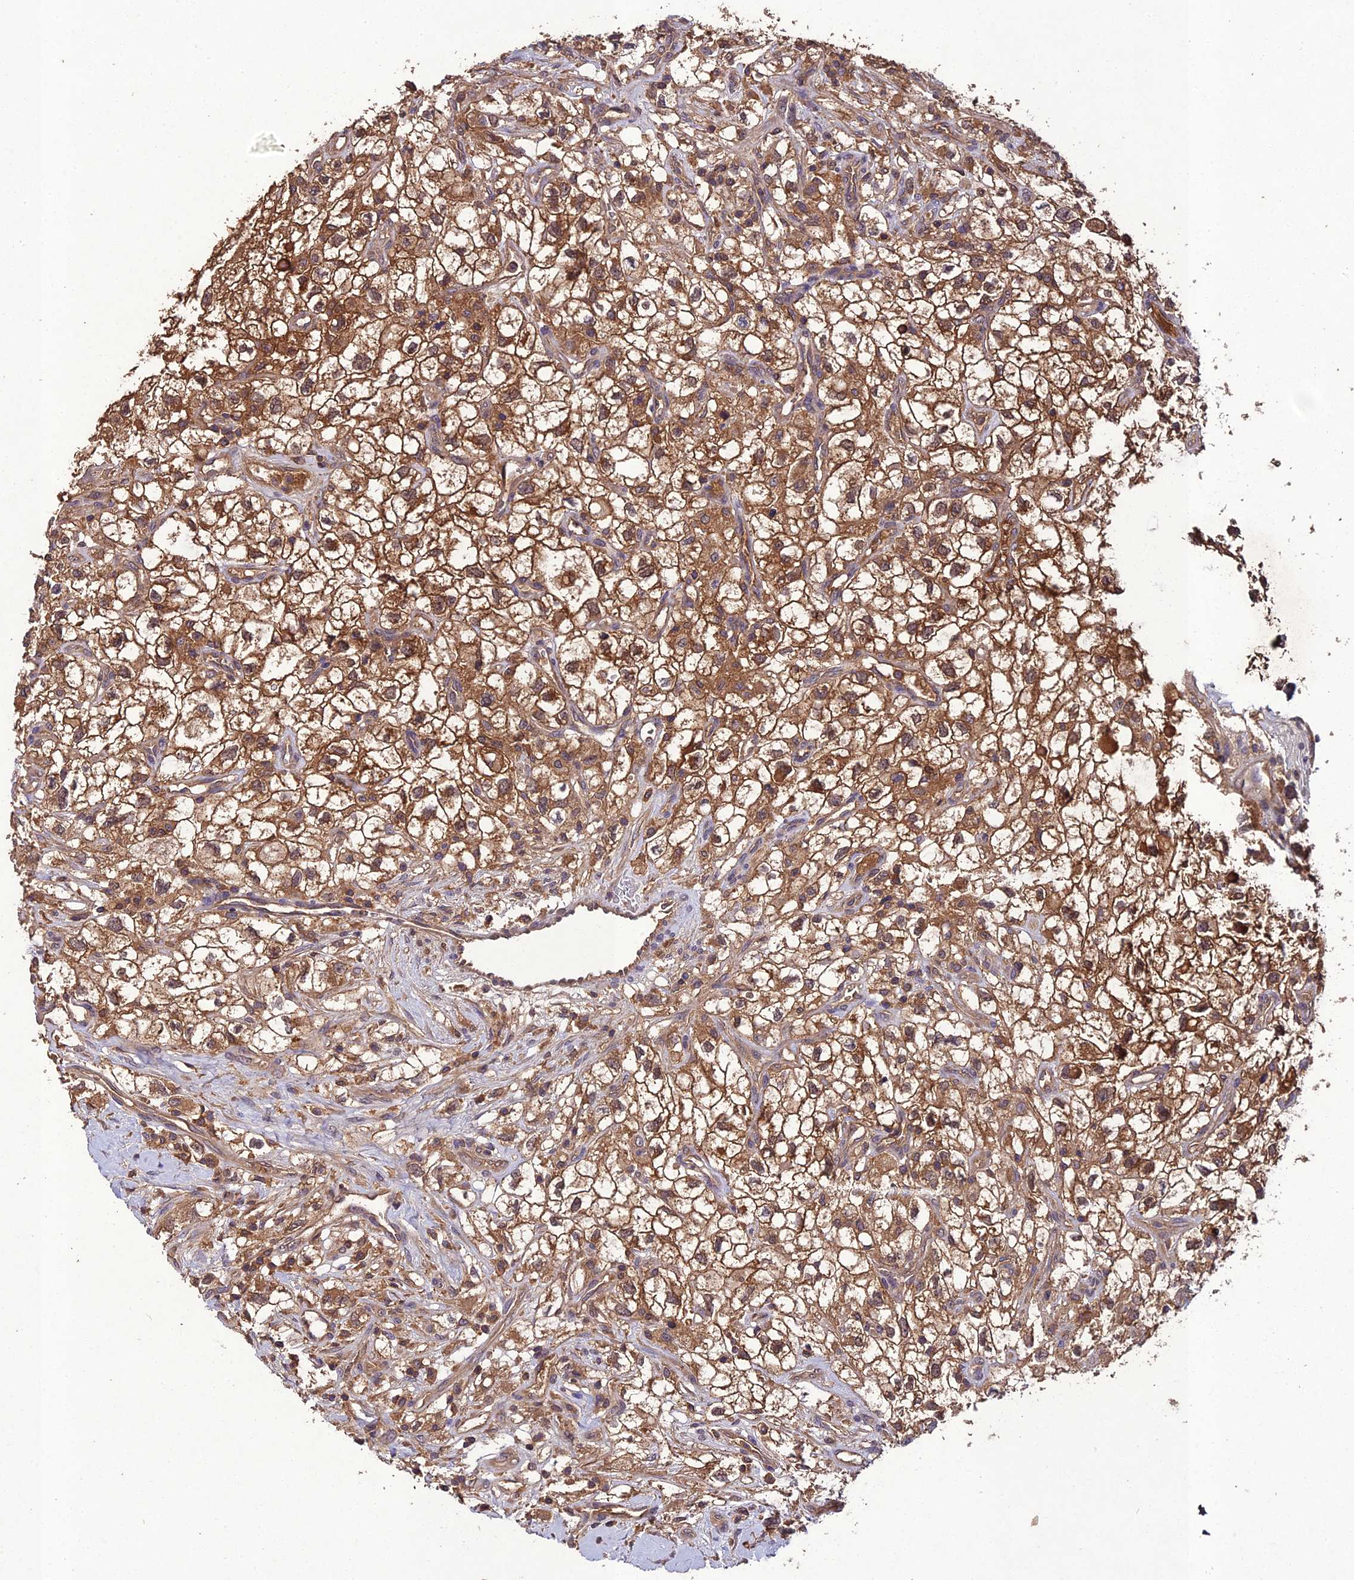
{"staining": {"intensity": "moderate", "quantity": ">75%", "location": "cytoplasmic/membranous"}, "tissue": "renal cancer", "cell_type": "Tumor cells", "image_type": "cancer", "snomed": [{"axis": "morphology", "description": "Adenocarcinoma, NOS"}, {"axis": "topography", "description": "Kidney"}], "caption": "High-magnification brightfield microscopy of renal adenocarcinoma stained with DAB (3,3'-diaminobenzidine) (brown) and counterstained with hematoxylin (blue). tumor cells exhibit moderate cytoplasmic/membranous staining is identified in about>75% of cells.", "gene": "TMEM258", "patient": {"sex": "male", "age": 59}}